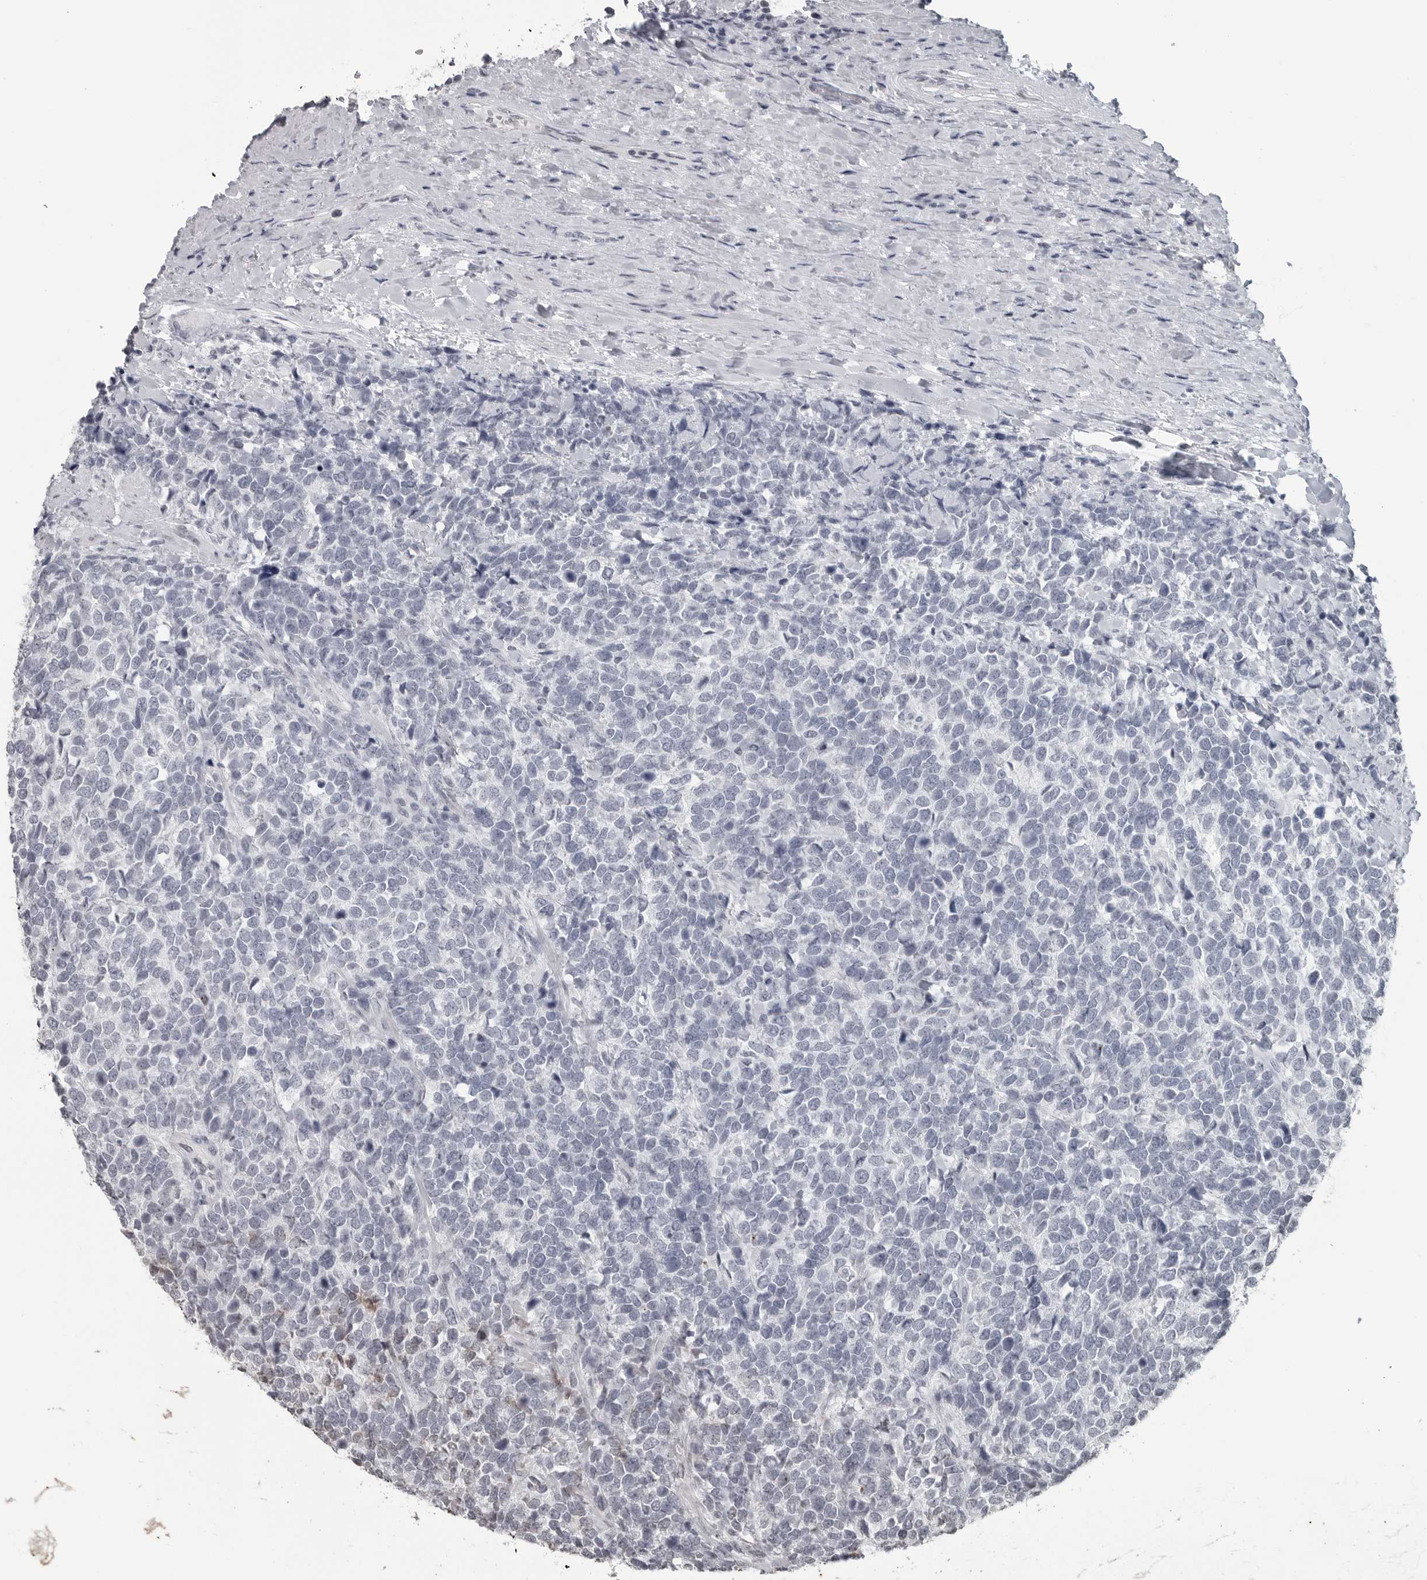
{"staining": {"intensity": "negative", "quantity": "none", "location": "none"}, "tissue": "urothelial cancer", "cell_type": "Tumor cells", "image_type": "cancer", "snomed": [{"axis": "morphology", "description": "Urothelial carcinoma, High grade"}, {"axis": "topography", "description": "Urinary bladder"}], "caption": "Tumor cells show no significant expression in urothelial cancer.", "gene": "DDX54", "patient": {"sex": "female", "age": 82}}